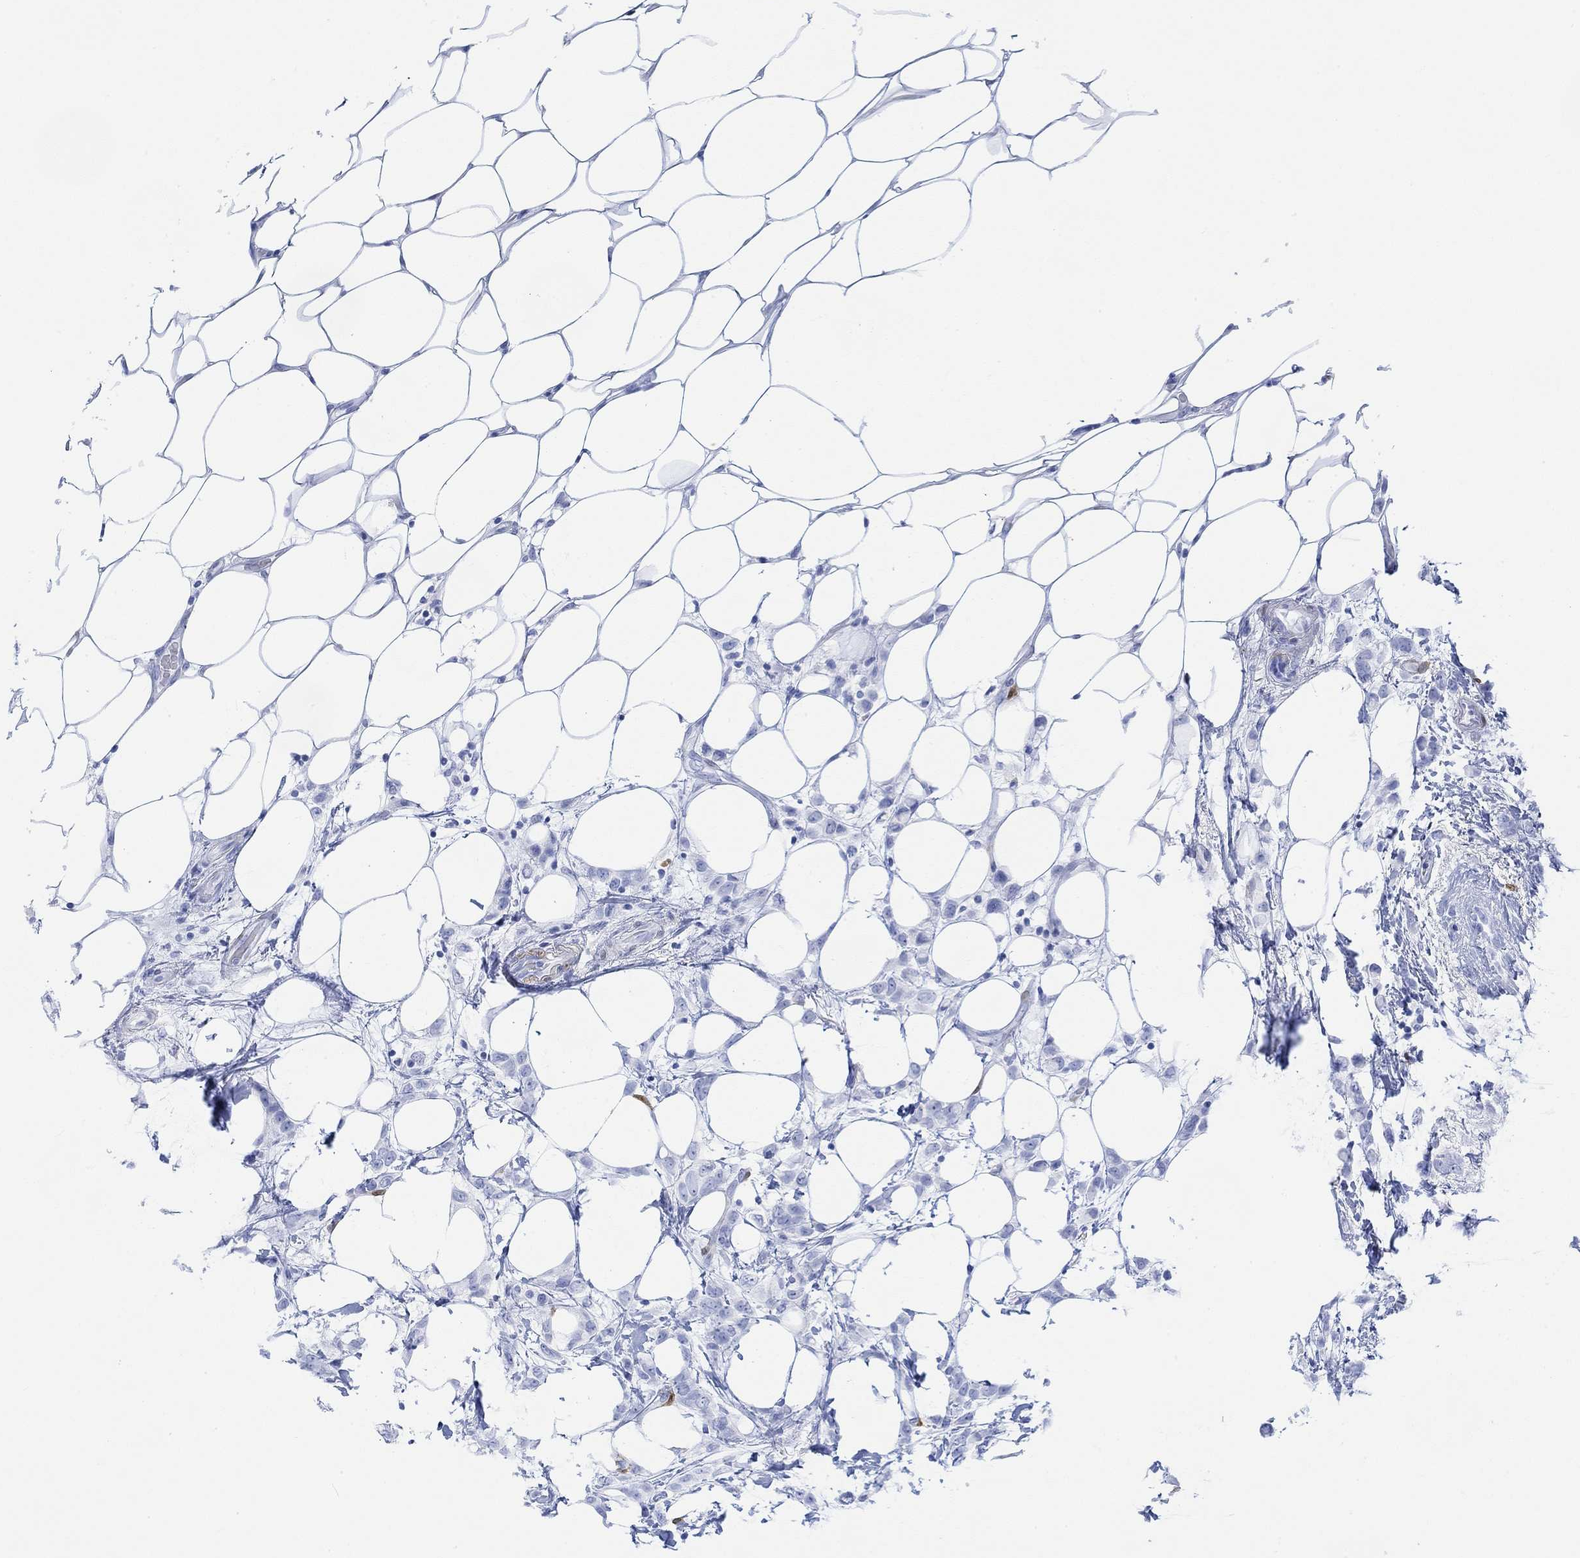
{"staining": {"intensity": "negative", "quantity": "none", "location": "none"}, "tissue": "breast cancer", "cell_type": "Tumor cells", "image_type": "cancer", "snomed": [{"axis": "morphology", "description": "Lobular carcinoma"}, {"axis": "topography", "description": "Breast"}], "caption": "The histopathology image shows no significant staining in tumor cells of breast cancer (lobular carcinoma). (DAB immunohistochemistry, high magnification).", "gene": "TPPP3", "patient": {"sex": "female", "age": 66}}